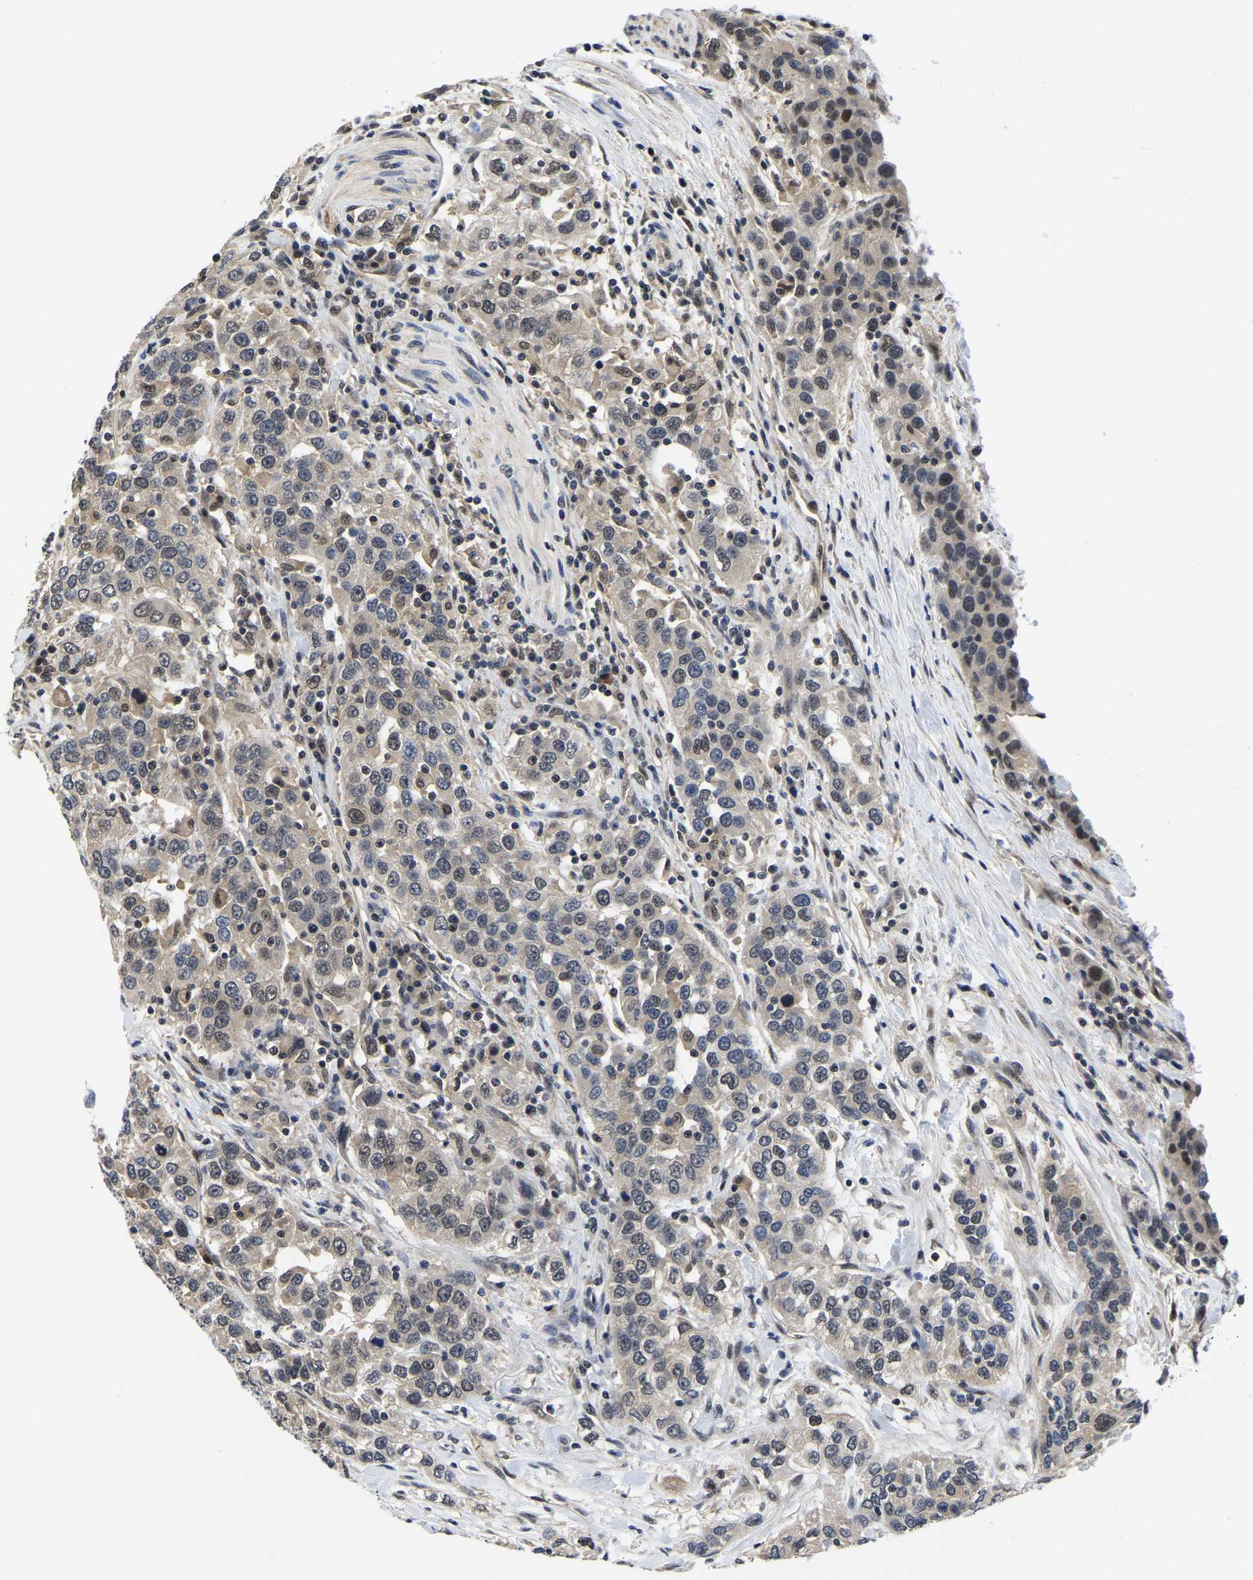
{"staining": {"intensity": "weak", "quantity": "<25%", "location": "cytoplasmic/membranous,nuclear"}, "tissue": "urothelial cancer", "cell_type": "Tumor cells", "image_type": "cancer", "snomed": [{"axis": "morphology", "description": "Urothelial carcinoma, High grade"}, {"axis": "topography", "description": "Urinary bladder"}], "caption": "Immunohistochemical staining of urothelial cancer exhibits no significant positivity in tumor cells. (Brightfield microscopy of DAB (3,3'-diaminobenzidine) immunohistochemistry (IHC) at high magnification).", "gene": "MCOLN2", "patient": {"sex": "female", "age": 80}}